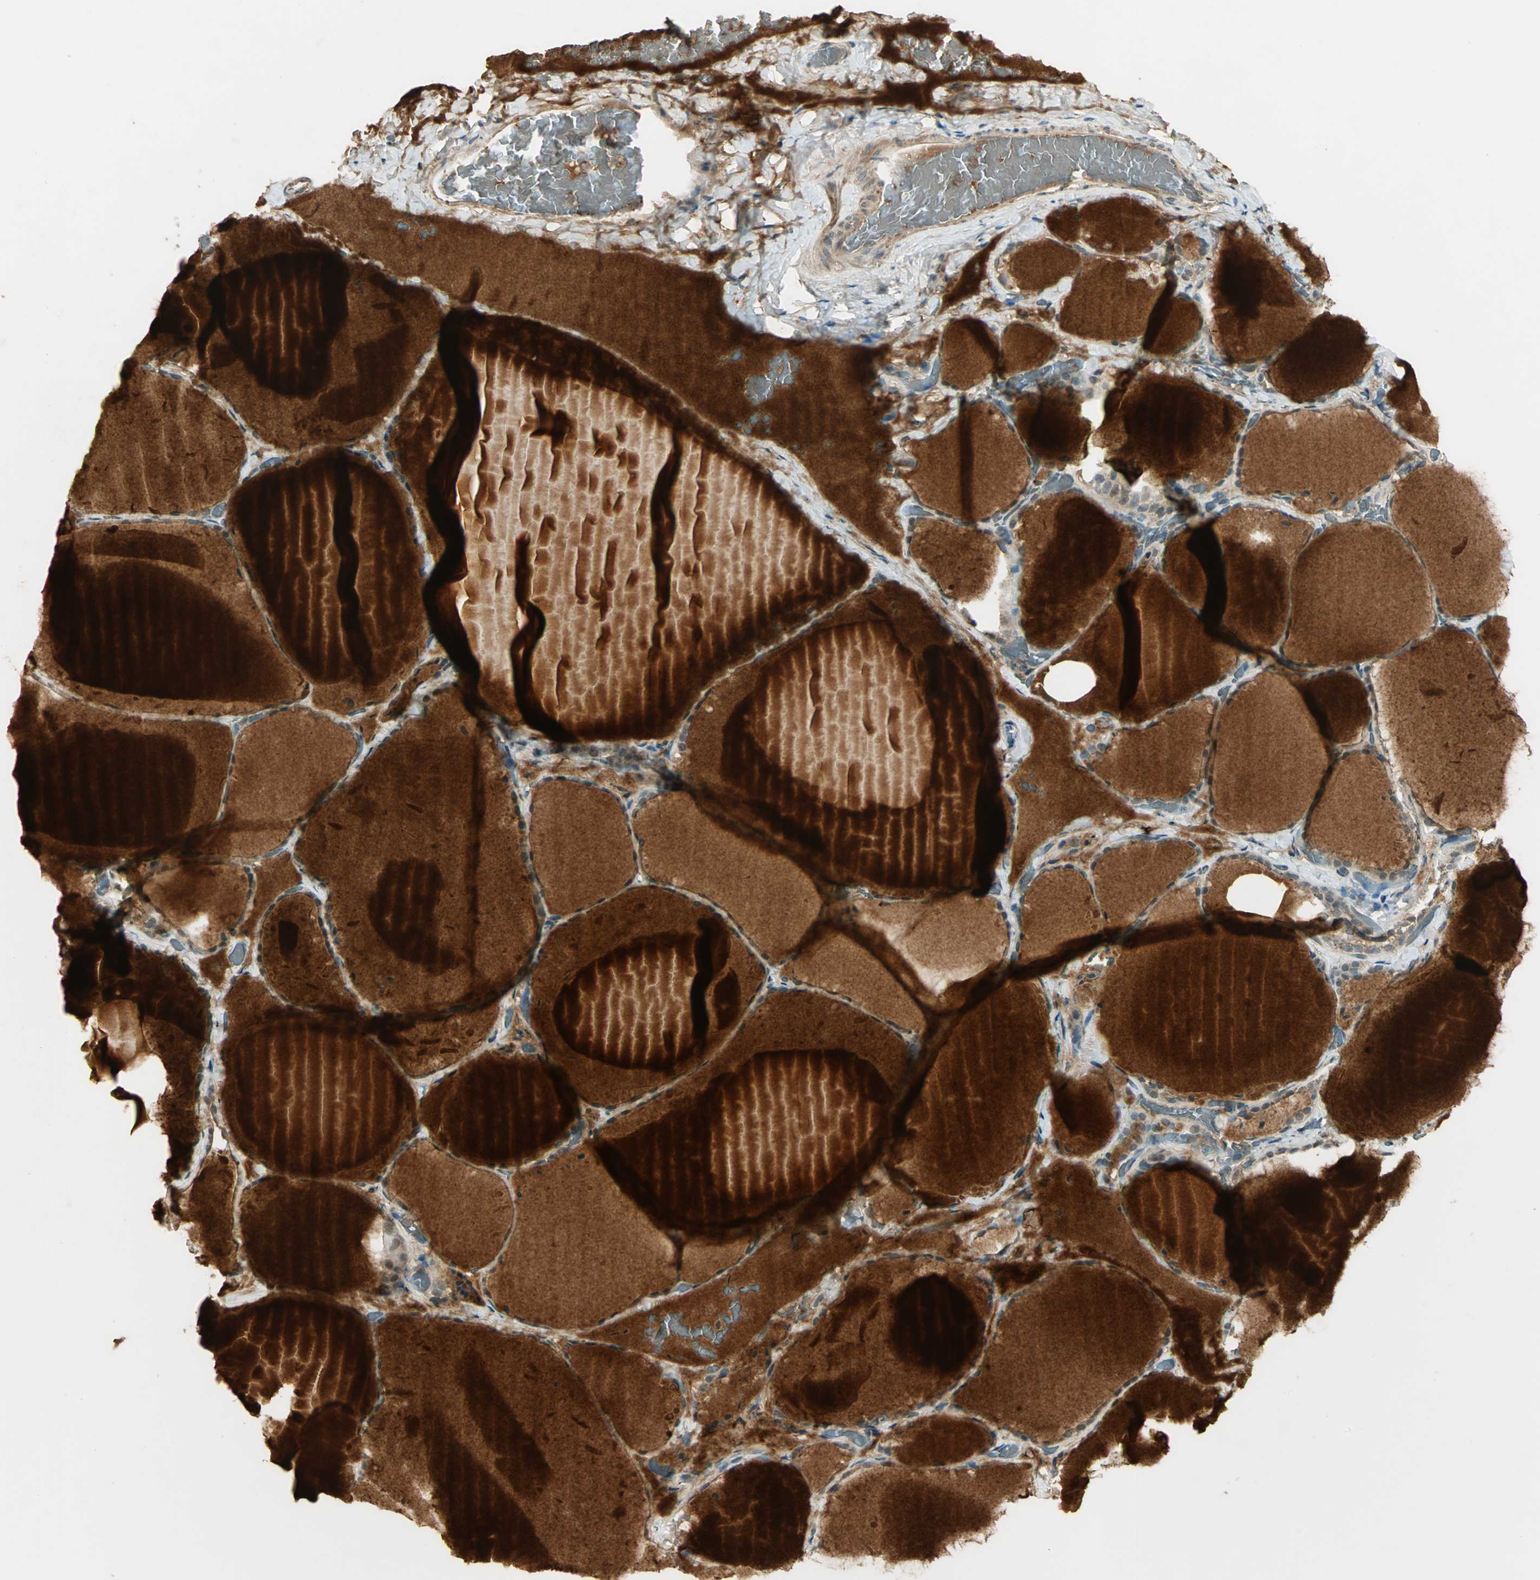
{"staining": {"intensity": "strong", "quantity": ">75%", "location": "cytoplasmic/membranous"}, "tissue": "thyroid gland", "cell_type": "Glandular cells", "image_type": "normal", "snomed": [{"axis": "morphology", "description": "Normal tissue, NOS"}, {"axis": "topography", "description": "Thyroid gland"}], "caption": "Glandular cells exhibit high levels of strong cytoplasmic/membranous expression in about >75% of cells in benign human thyroid gland.", "gene": "KEAP1", "patient": {"sex": "female", "age": 22}}